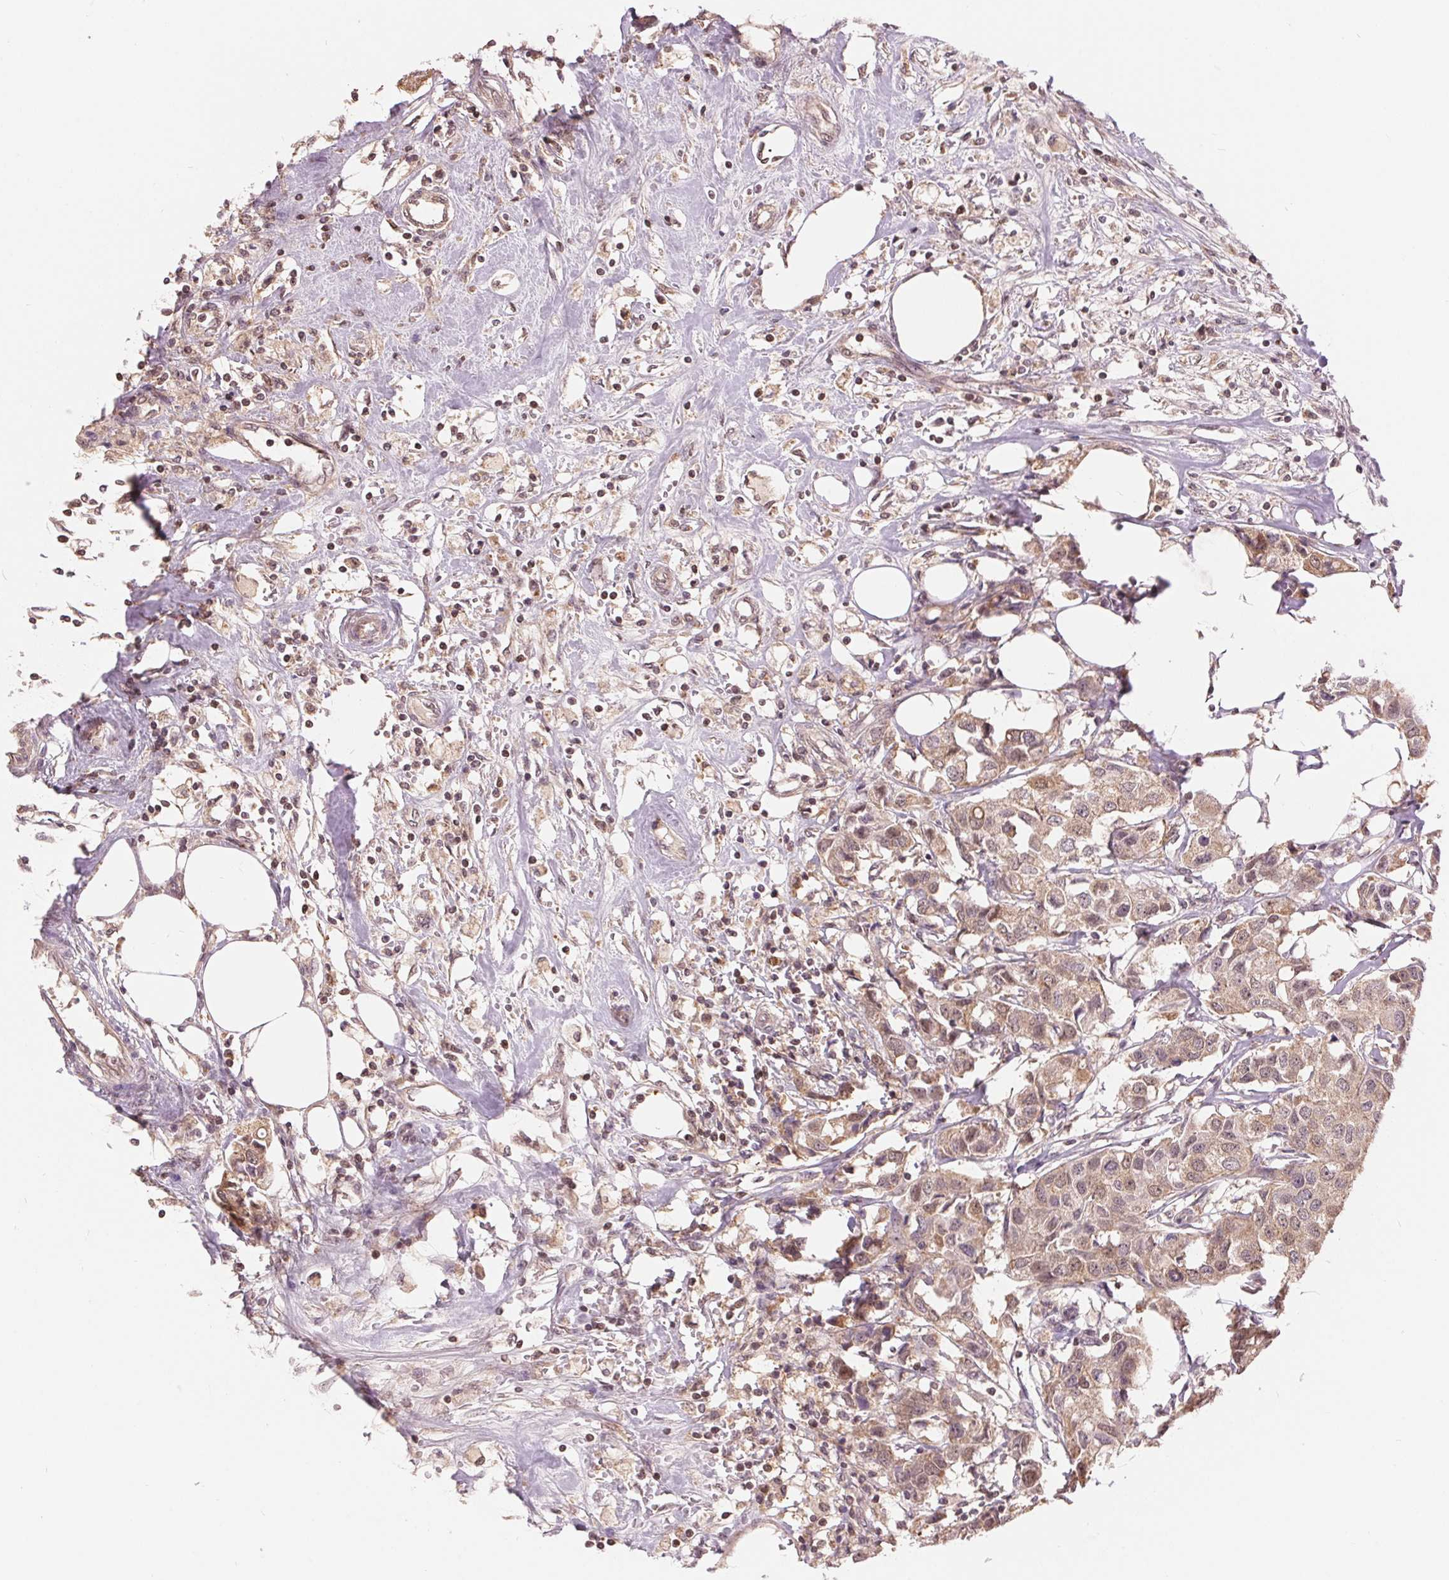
{"staining": {"intensity": "weak", "quantity": ">75%", "location": "cytoplasmic/membranous,nuclear"}, "tissue": "breast cancer", "cell_type": "Tumor cells", "image_type": "cancer", "snomed": [{"axis": "morphology", "description": "Duct carcinoma"}, {"axis": "topography", "description": "Breast"}], "caption": "Protein positivity by IHC exhibits weak cytoplasmic/membranous and nuclear positivity in approximately >75% of tumor cells in intraductal carcinoma (breast). Ihc stains the protein of interest in brown and the nuclei are stained blue.", "gene": "TMEM273", "patient": {"sex": "female", "age": 80}}